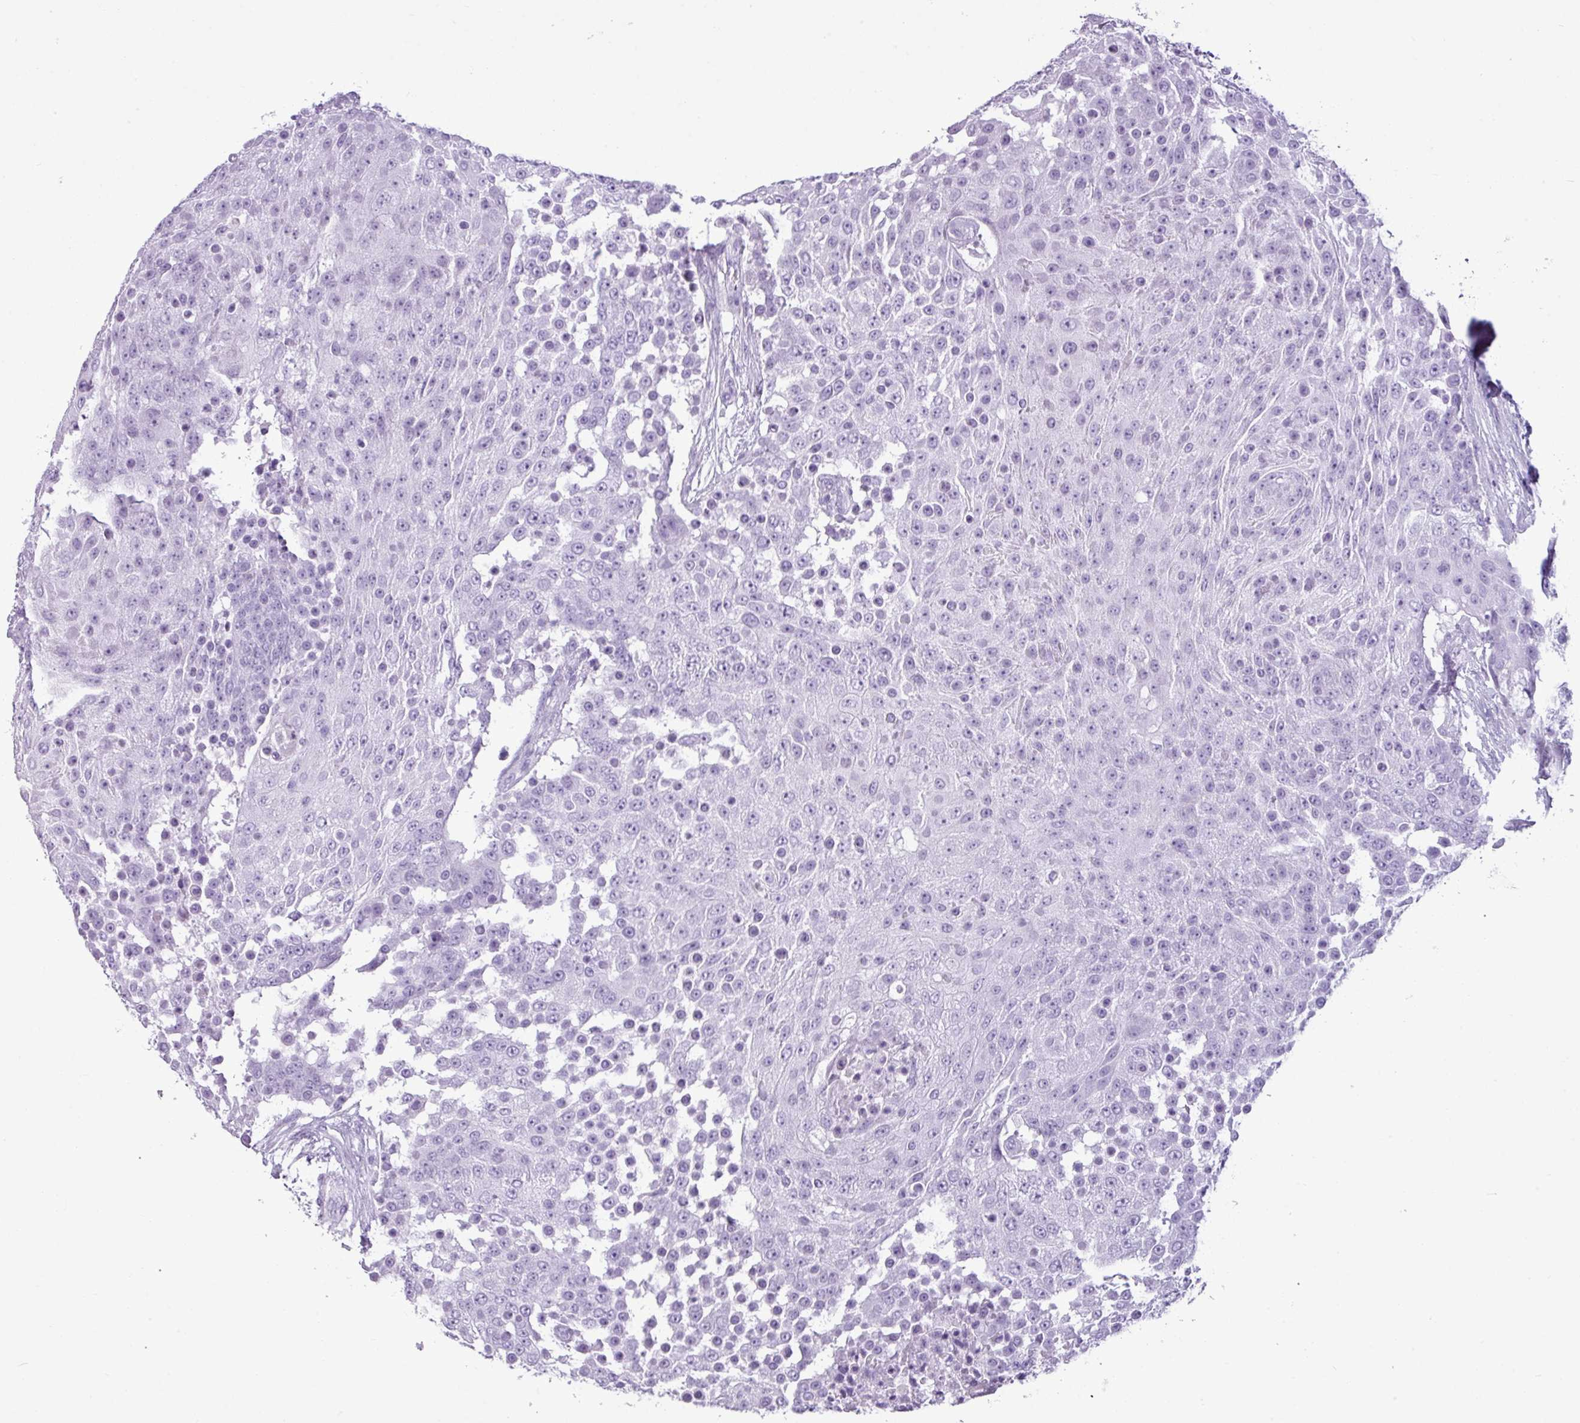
{"staining": {"intensity": "negative", "quantity": "none", "location": "none"}, "tissue": "urothelial cancer", "cell_type": "Tumor cells", "image_type": "cancer", "snomed": [{"axis": "morphology", "description": "Urothelial carcinoma, High grade"}, {"axis": "topography", "description": "Urinary bladder"}], "caption": "The histopathology image exhibits no staining of tumor cells in urothelial cancer.", "gene": "AMY1B", "patient": {"sex": "female", "age": 63}}